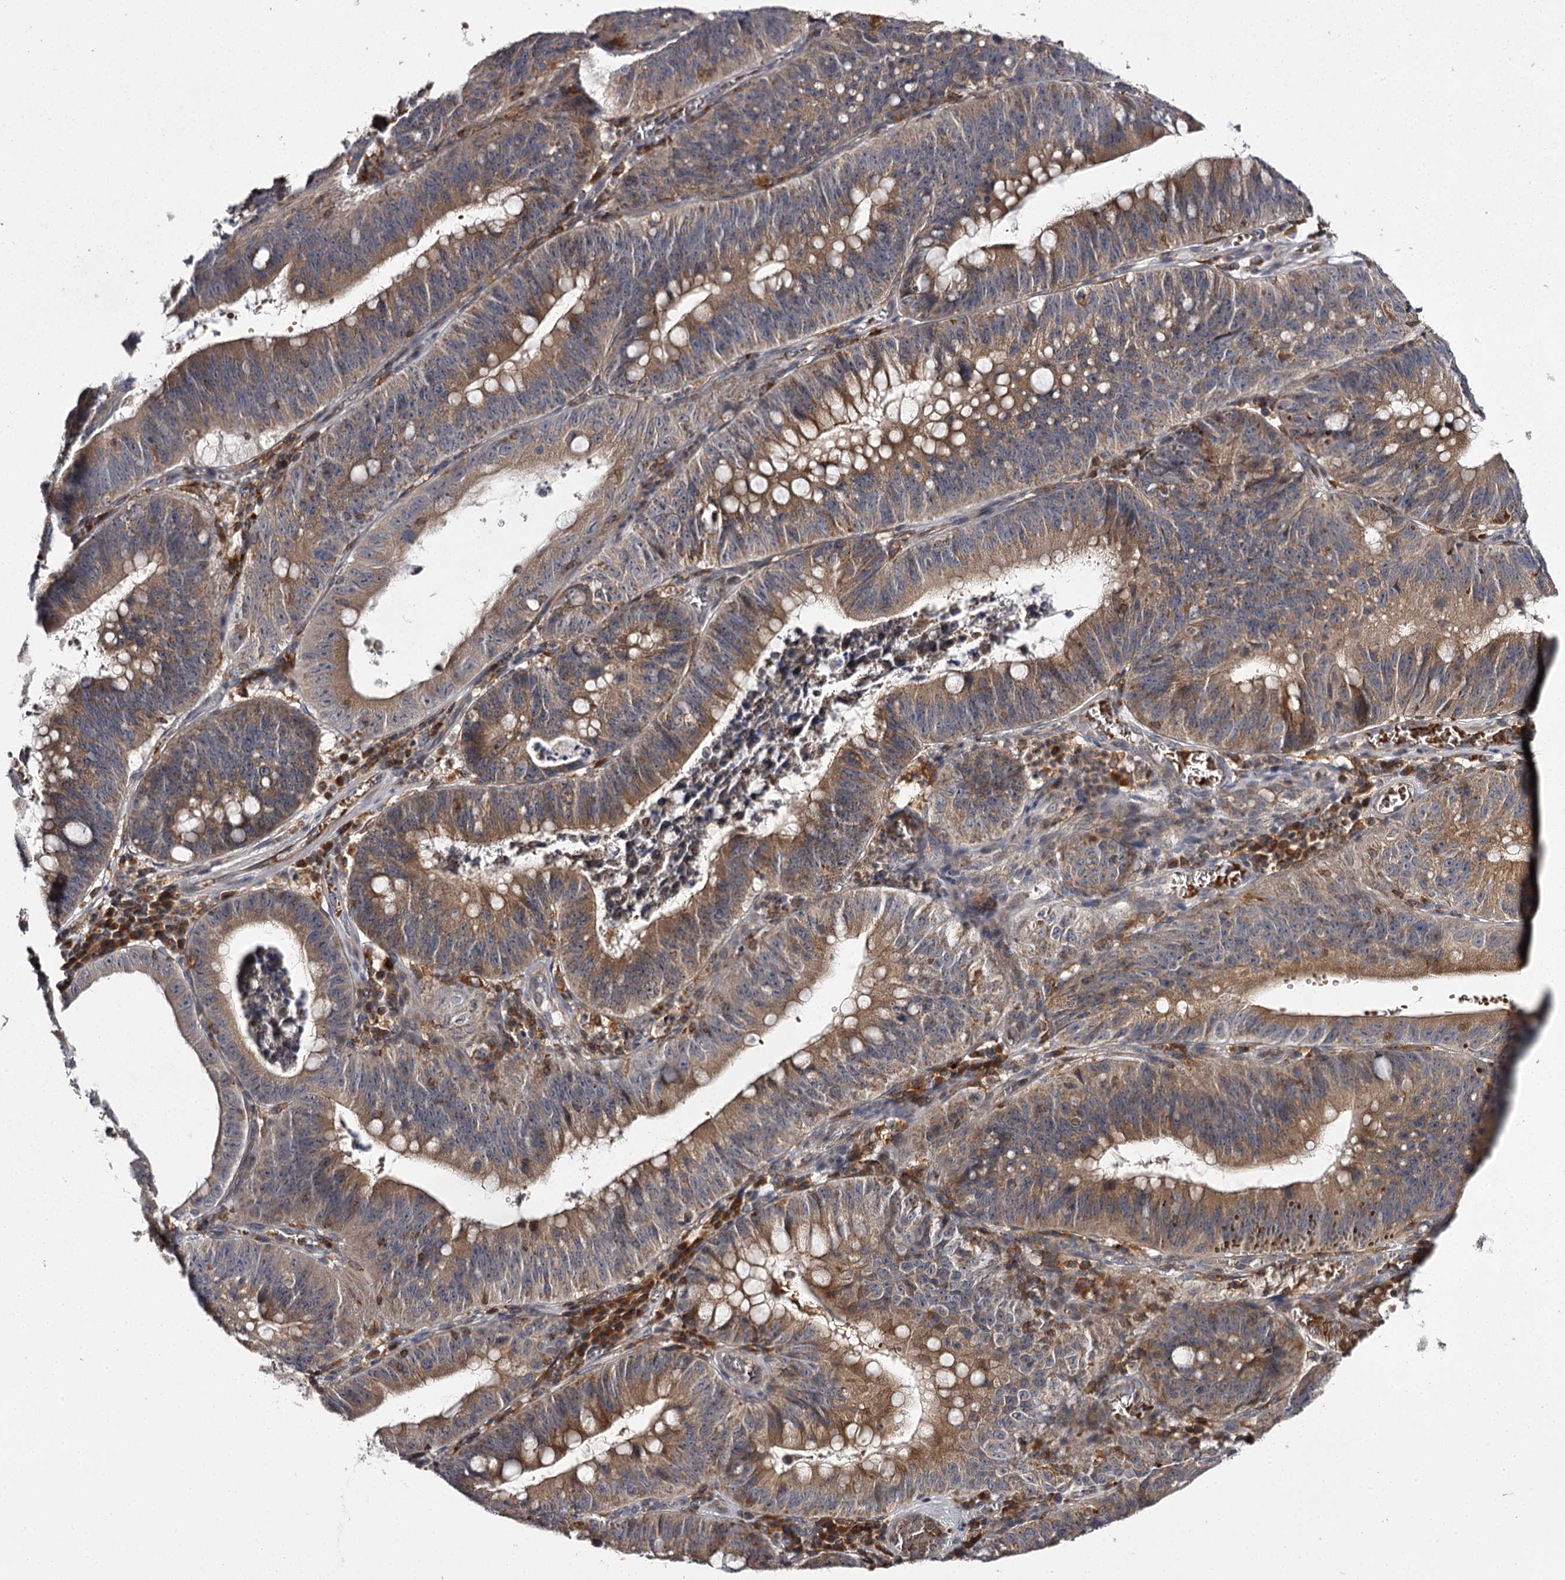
{"staining": {"intensity": "moderate", "quantity": ">75%", "location": "cytoplasmic/membranous"}, "tissue": "stomach cancer", "cell_type": "Tumor cells", "image_type": "cancer", "snomed": [{"axis": "morphology", "description": "Adenocarcinoma, NOS"}, {"axis": "topography", "description": "Stomach"}], "caption": "High-power microscopy captured an IHC histopathology image of stomach cancer (adenocarcinoma), revealing moderate cytoplasmic/membranous staining in about >75% of tumor cells. Nuclei are stained in blue.", "gene": "RASSF6", "patient": {"sex": "male", "age": 59}}